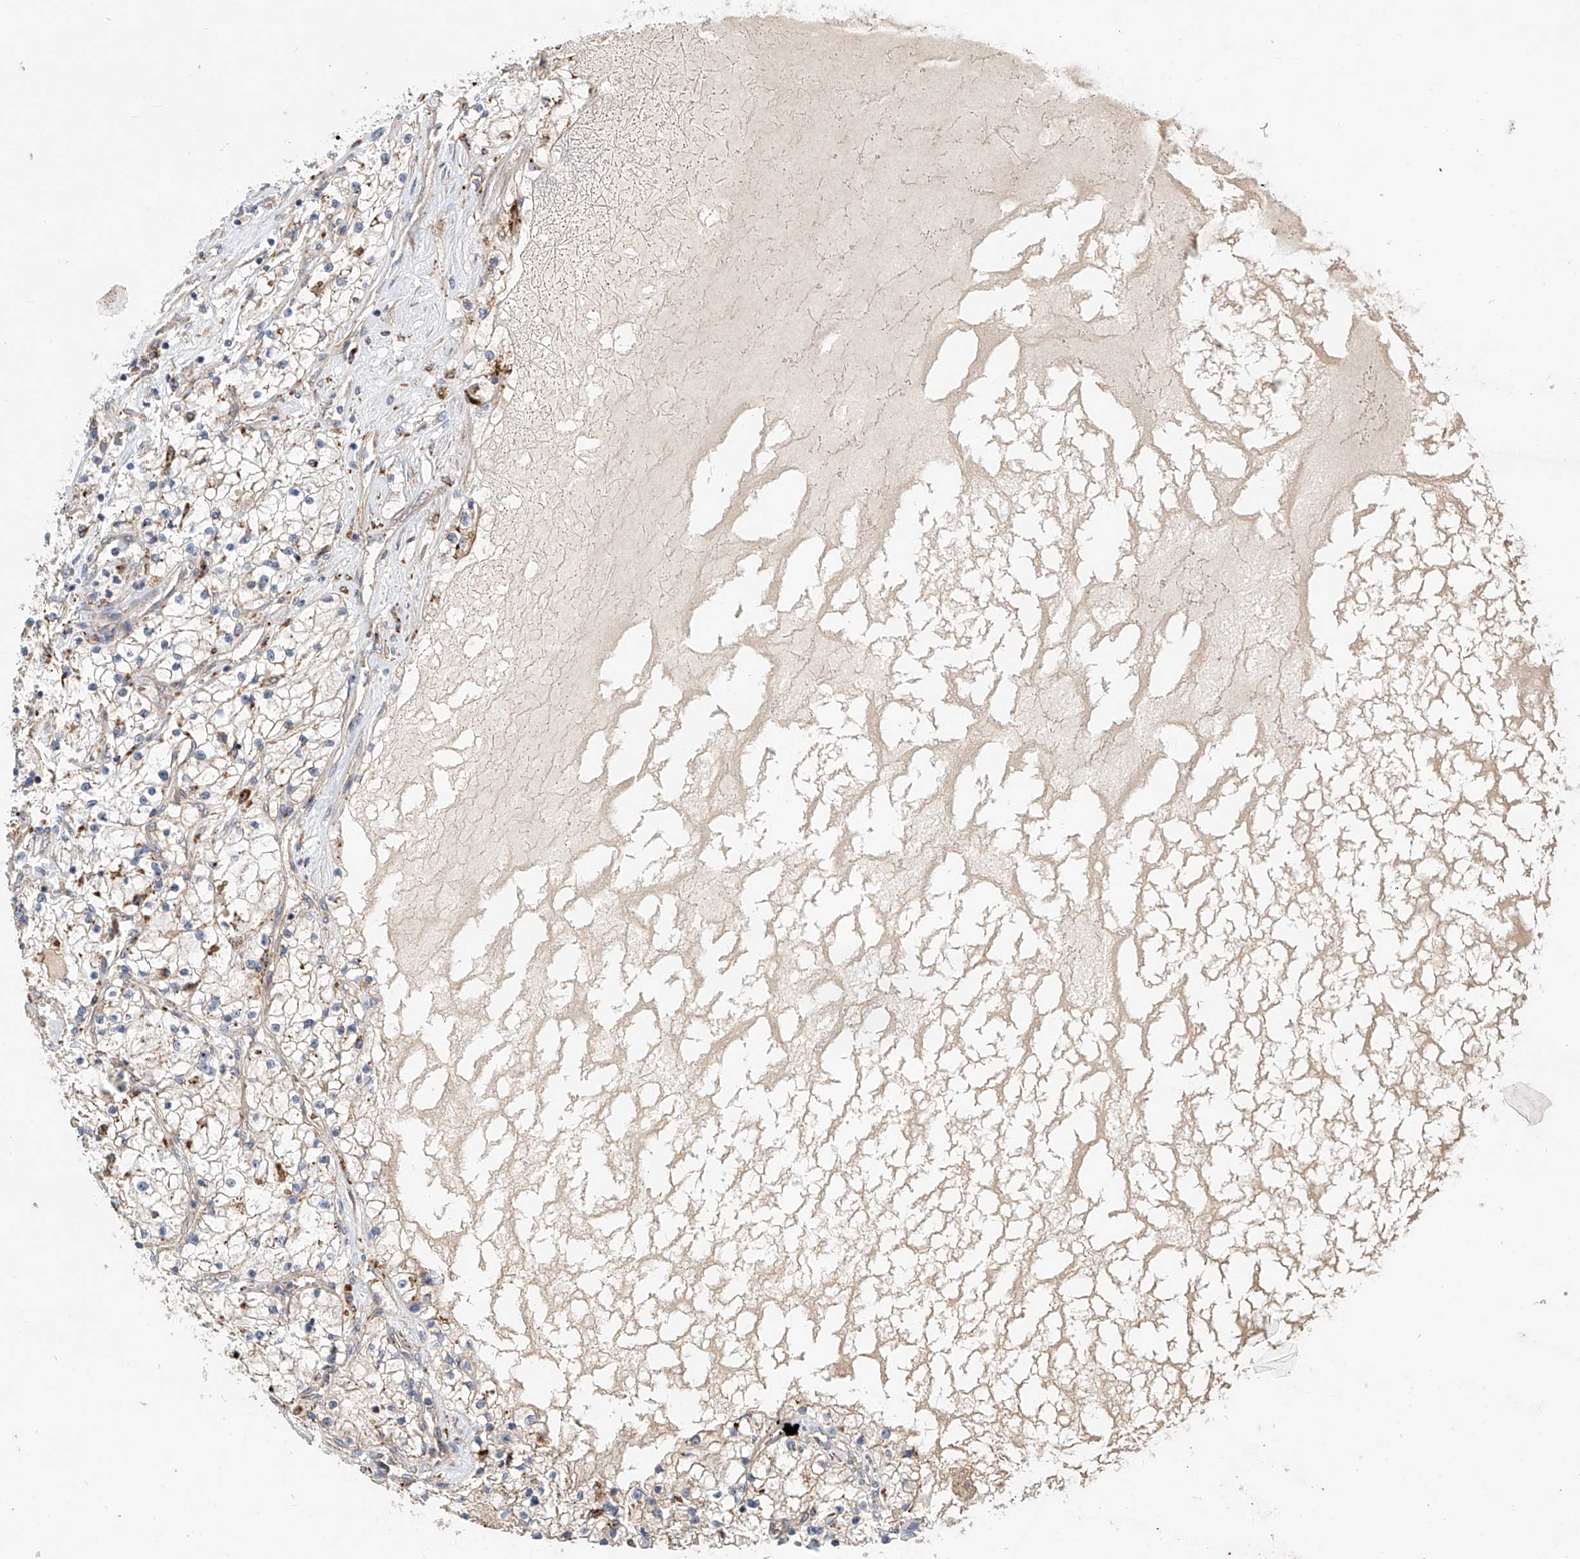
{"staining": {"intensity": "negative", "quantity": "none", "location": "none"}, "tissue": "renal cancer", "cell_type": "Tumor cells", "image_type": "cancer", "snomed": [{"axis": "morphology", "description": "Normal tissue, NOS"}, {"axis": "morphology", "description": "Adenocarcinoma, NOS"}, {"axis": "topography", "description": "Kidney"}], "caption": "IHC histopathology image of renal cancer stained for a protein (brown), which demonstrates no positivity in tumor cells.", "gene": "HGSNAT", "patient": {"sex": "male", "age": 68}}